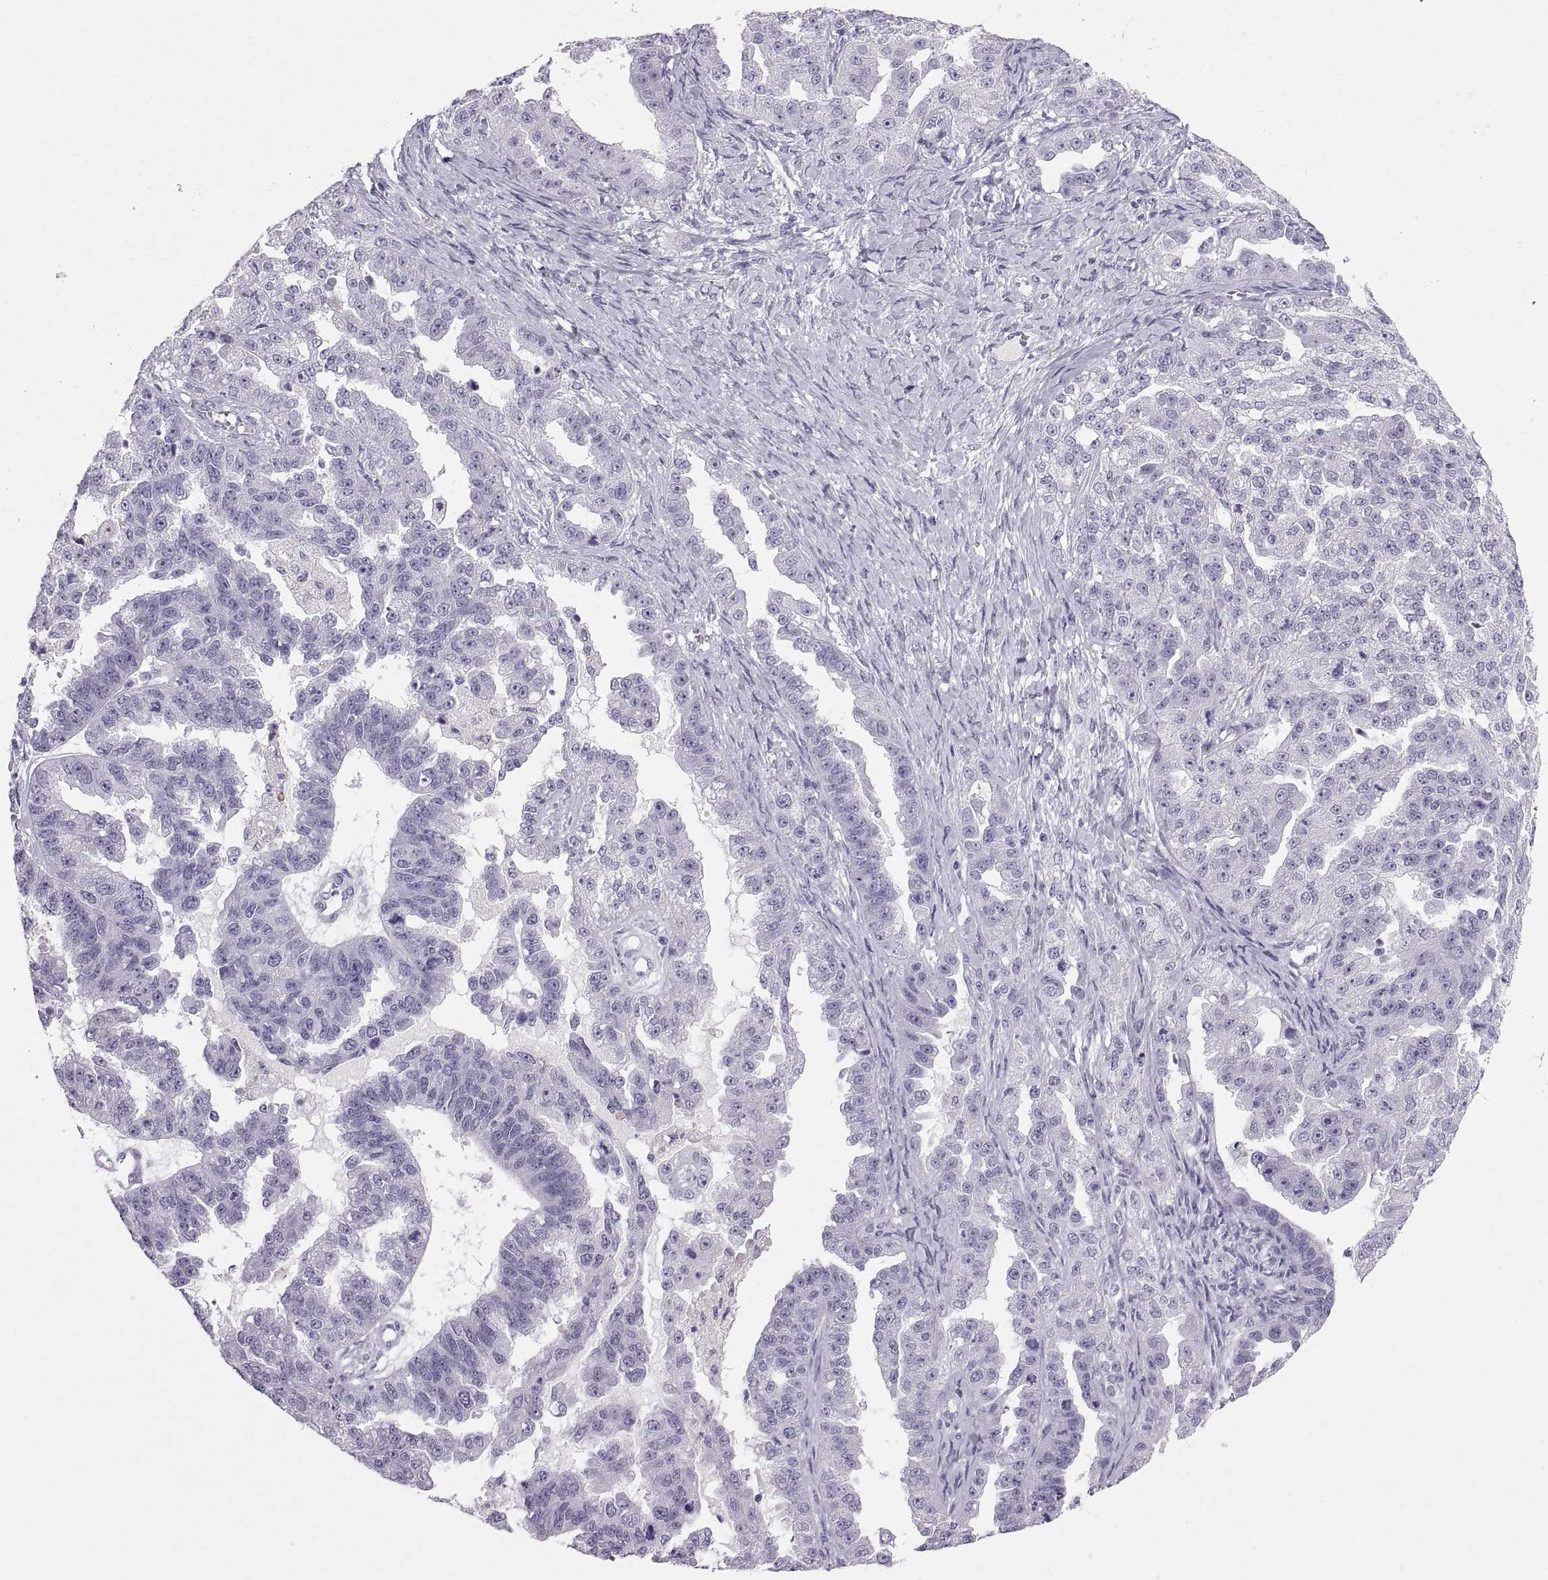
{"staining": {"intensity": "negative", "quantity": "none", "location": "none"}, "tissue": "ovarian cancer", "cell_type": "Tumor cells", "image_type": "cancer", "snomed": [{"axis": "morphology", "description": "Cystadenocarcinoma, serous, NOS"}, {"axis": "topography", "description": "Ovary"}], "caption": "DAB immunohistochemical staining of human ovarian cancer (serous cystadenocarcinoma) displays no significant expression in tumor cells. (DAB immunohistochemistry with hematoxylin counter stain).", "gene": "SLC22A6", "patient": {"sex": "female", "age": 58}}